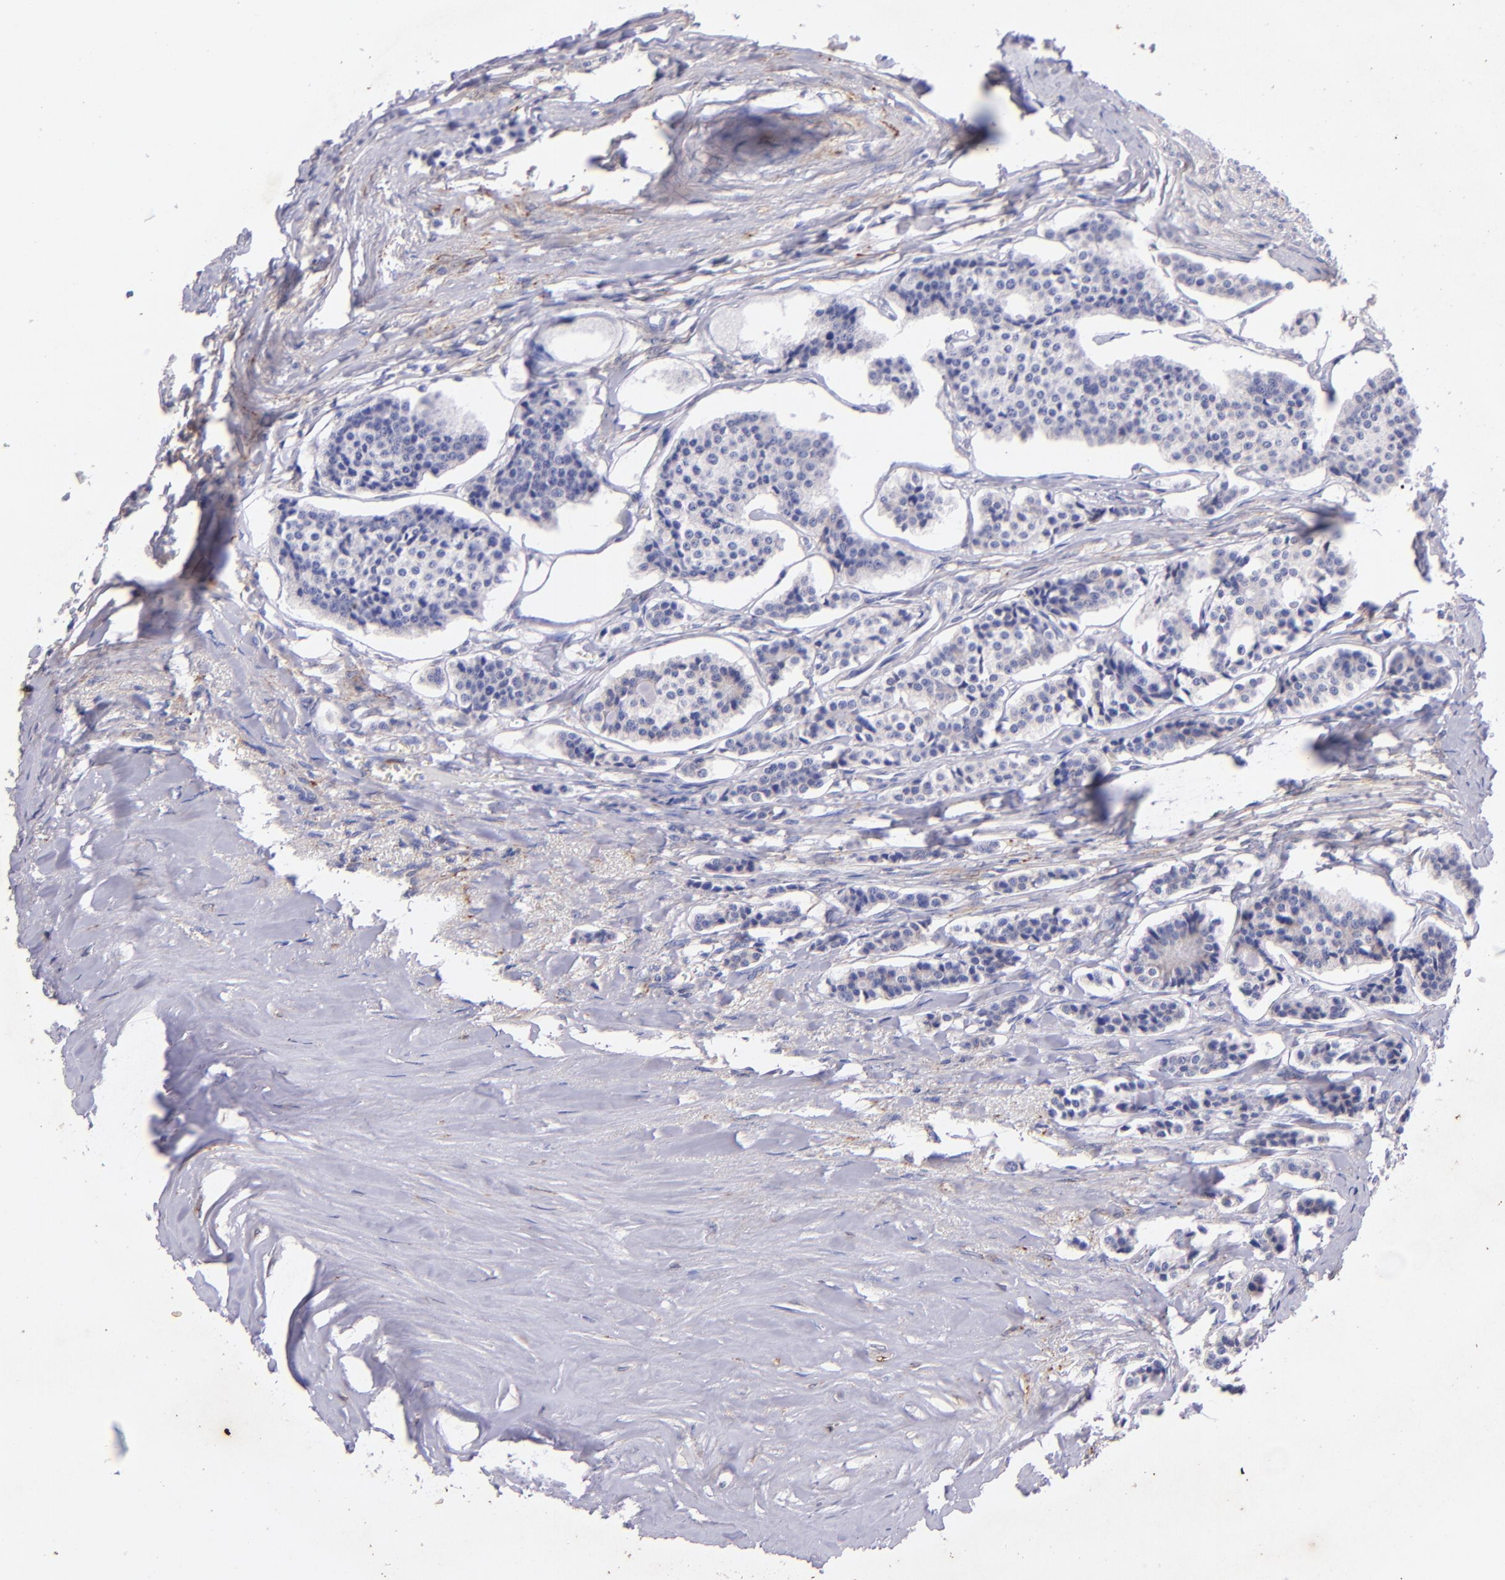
{"staining": {"intensity": "weak", "quantity": "25%-75%", "location": "cytoplasmic/membranous"}, "tissue": "carcinoid", "cell_type": "Tumor cells", "image_type": "cancer", "snomed": [{"axis": "morphology", "description": "Carcinoid, malignant, NOS"}, {"axis": "topography", "description": "Small intestine"}], "caption": "Human carcinoid (malignant) stained with a brown dye displays weak cytoplasmic/membranous positive expression in approximately 25%-75% of tumor cells.", "gene": "RET", "patient": {"sex": "male", "age": 63}}